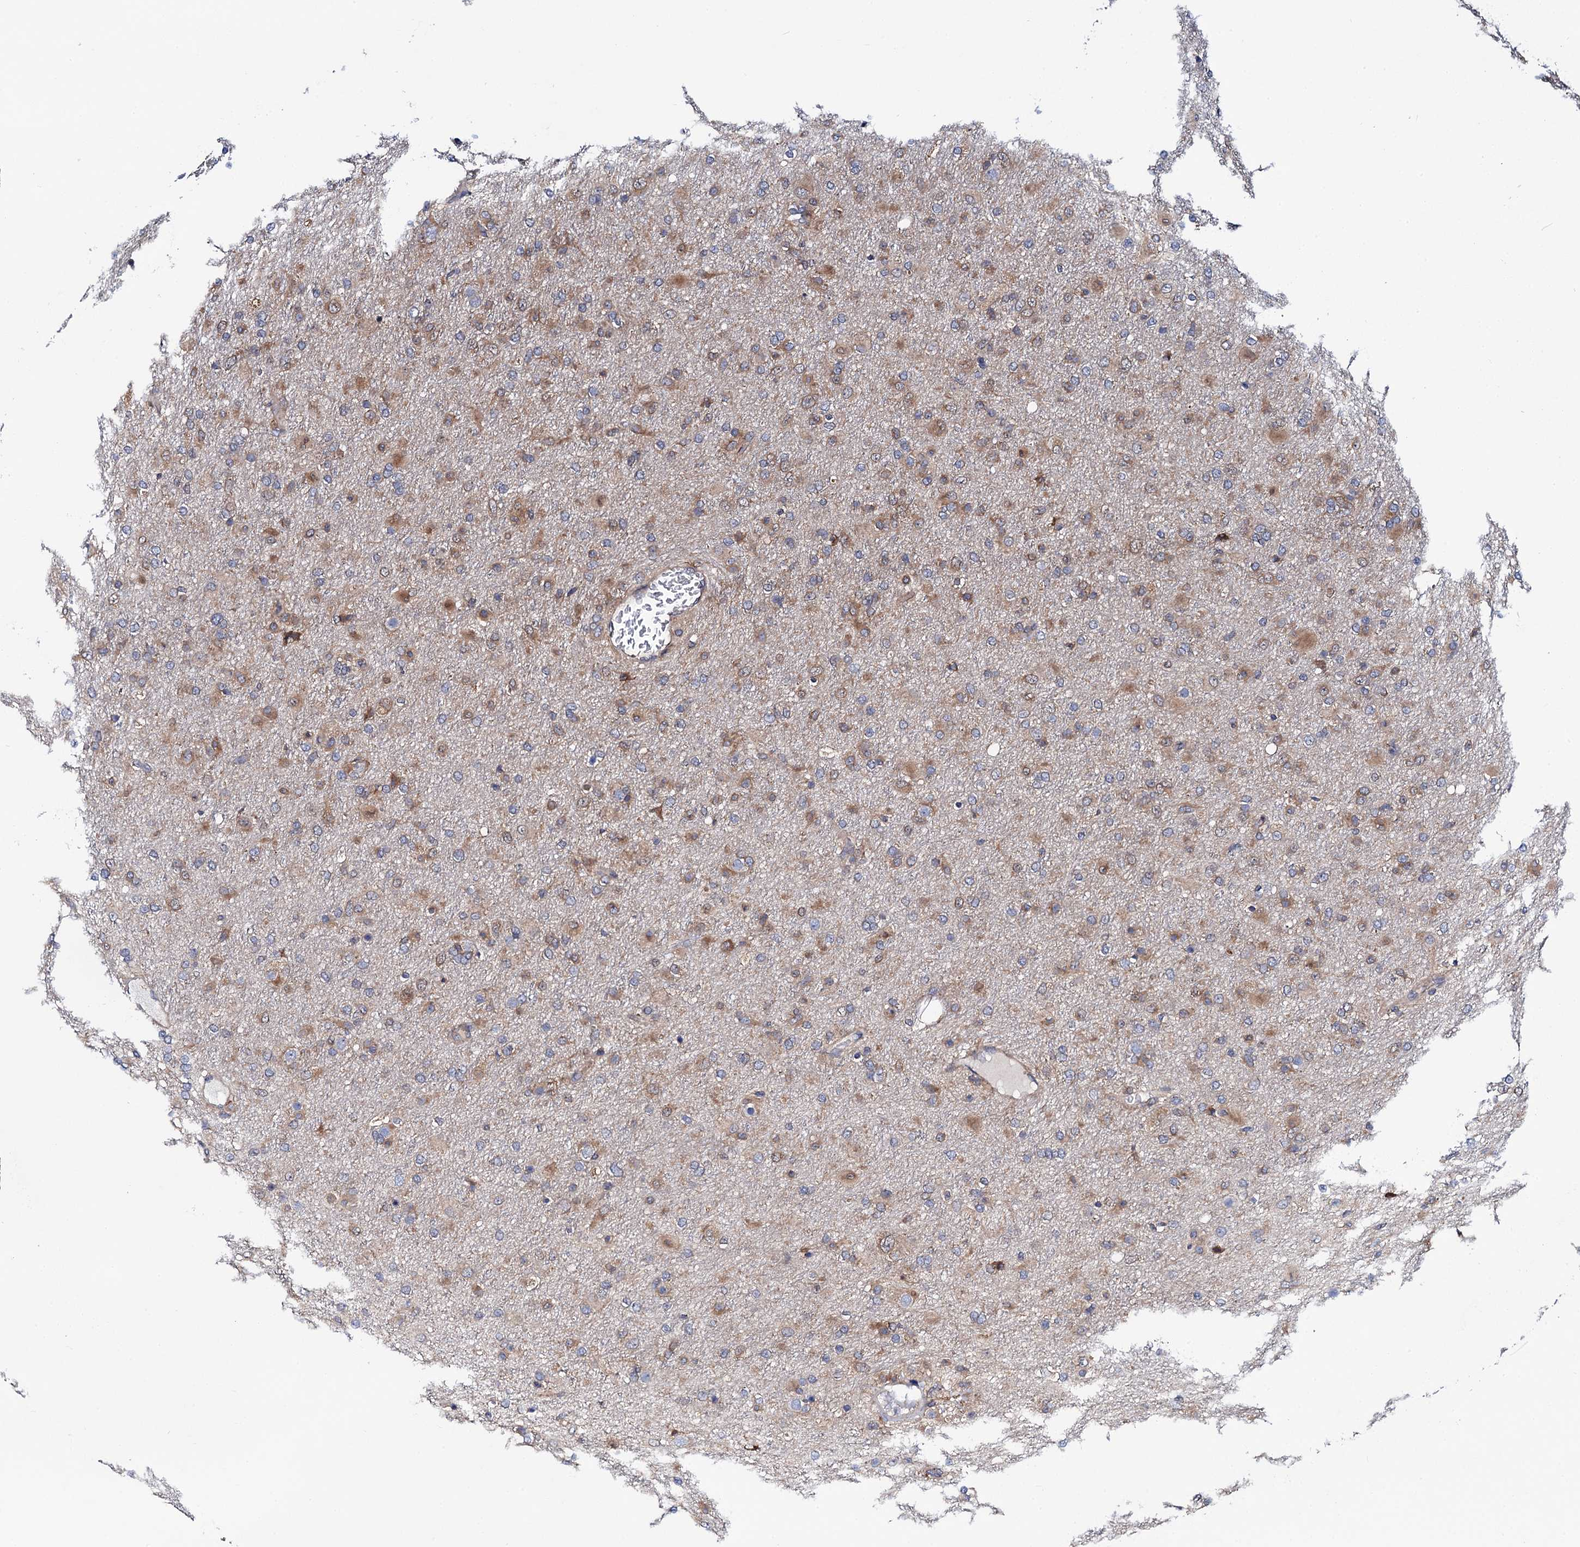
{"staining": {"intensity": "moderate", "quantity": "<25%", "location": "cytoplasmic/membranous"}, "tissue": "glioma", "cell_type": "Tumor cells", "image_type": "cancer", "snomed": [{"axis": "morphology", "description": "Glioma, malignant, Low grade"}, {"axis": "topography", "description": "Brain"}], "caption": "Low-grade glioma (malignant) stained for a protein (brown) shows moderate cytoplasmic/membranous positive staining in approximately <25% of tumor cells.", "gene": "PGLS", "patient": {"sex": "male", "age": 65}}